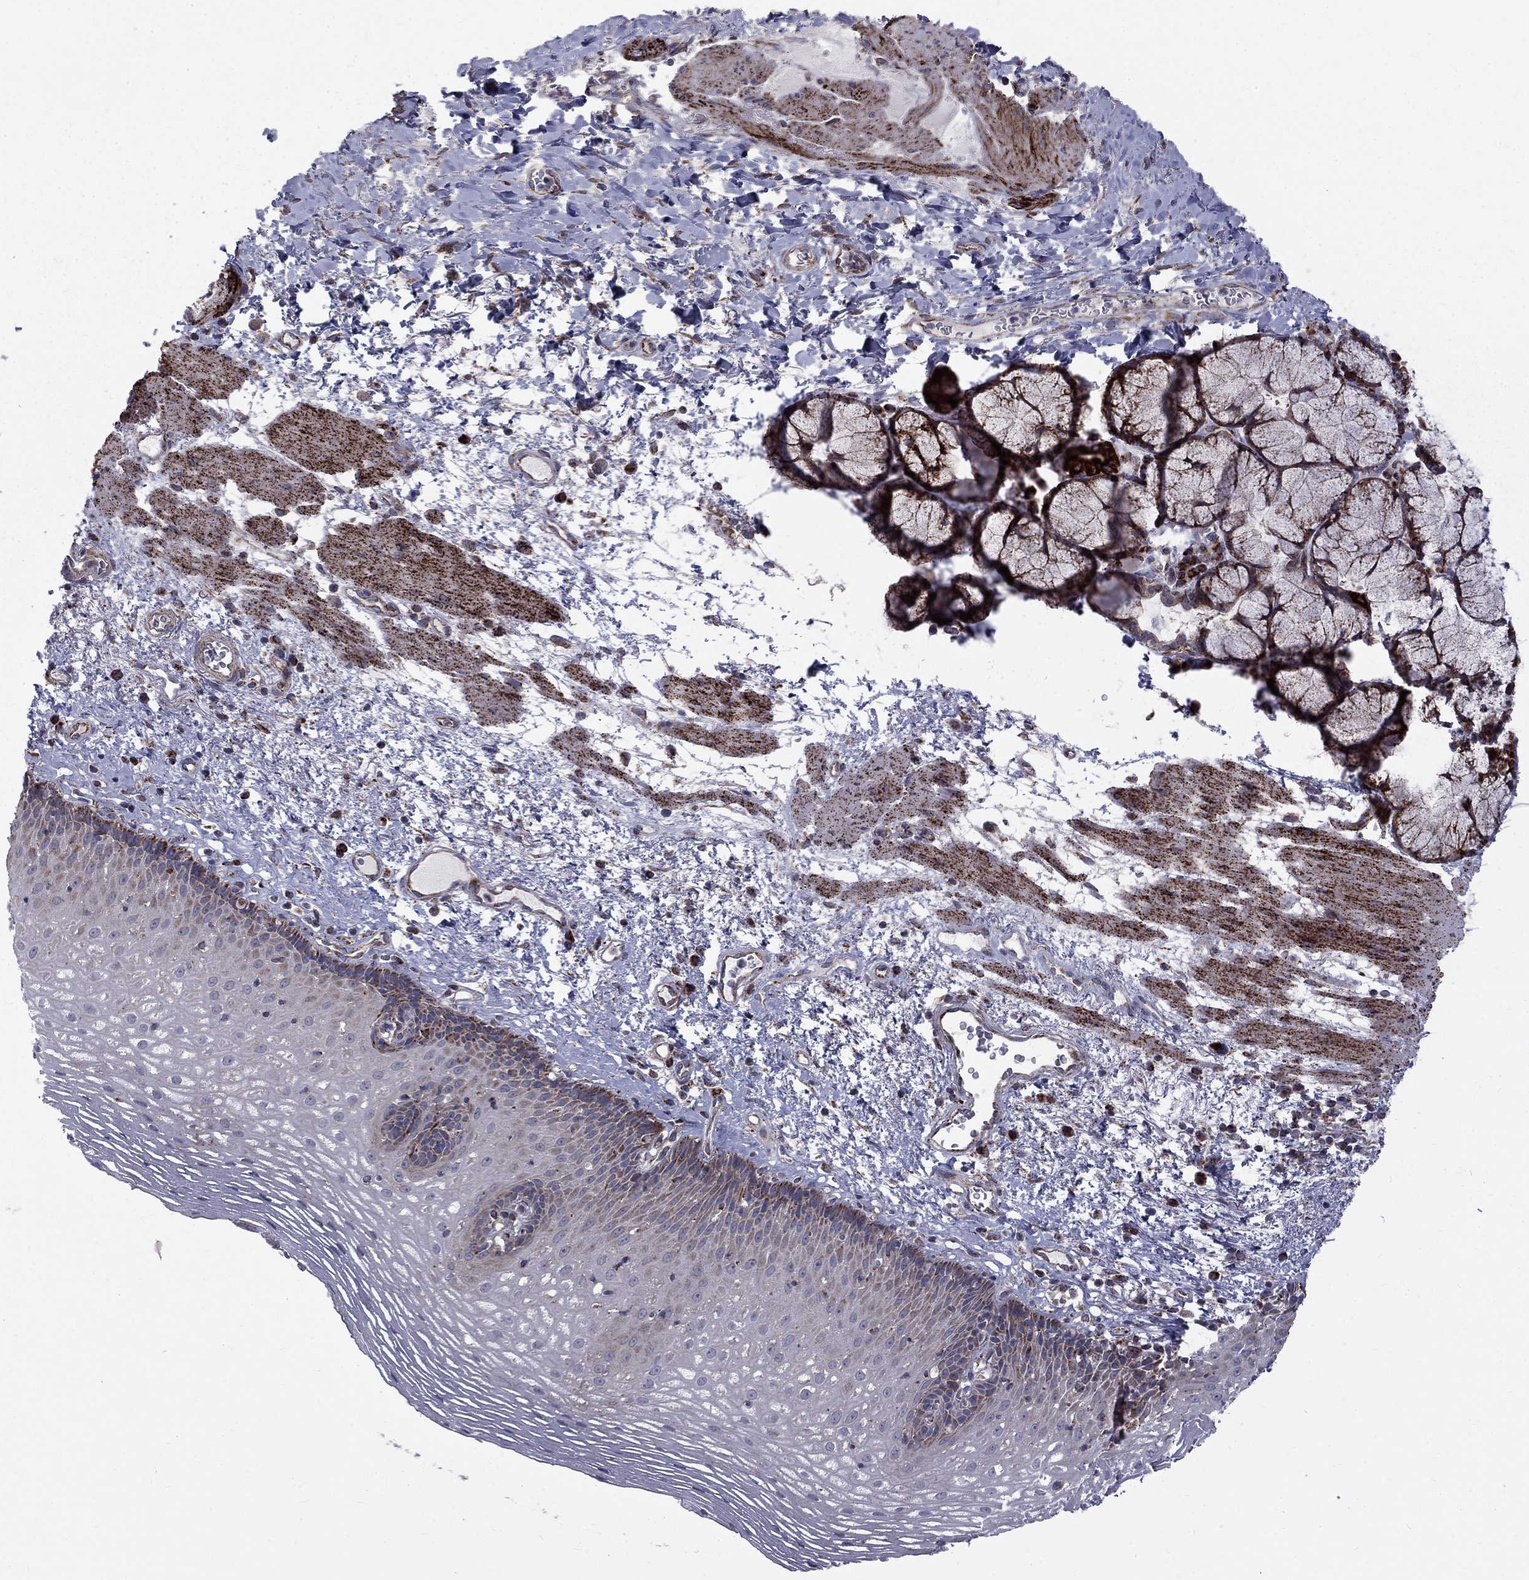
{"staining": {"intensity": "strong", "quantity": "<25%", "location": "cytoplasmic/membranous"}, "tissue": "esophagus", "cell_type": "Squamous epithelial cells", "image_type": "normal", "snomed": [{"axis": "morphology", "description": "Normal tissue, NOS"}, {"axis": "topography", "description": "Esophagus"}], "caption": "Esophagus stained with DAB (3,3'-diaminobenzidine) immunohistochemistry shows medium levels of strong cytoplasmic/membranous staining in about <25% of squamous epithelial cells. (DAB (3,3'-diaminobenzidine) IHC, brown staining for protein, blue staining for nuclei).", "gene": "ALDH1B1", "patient": {"sex": "male", "age": 76}}